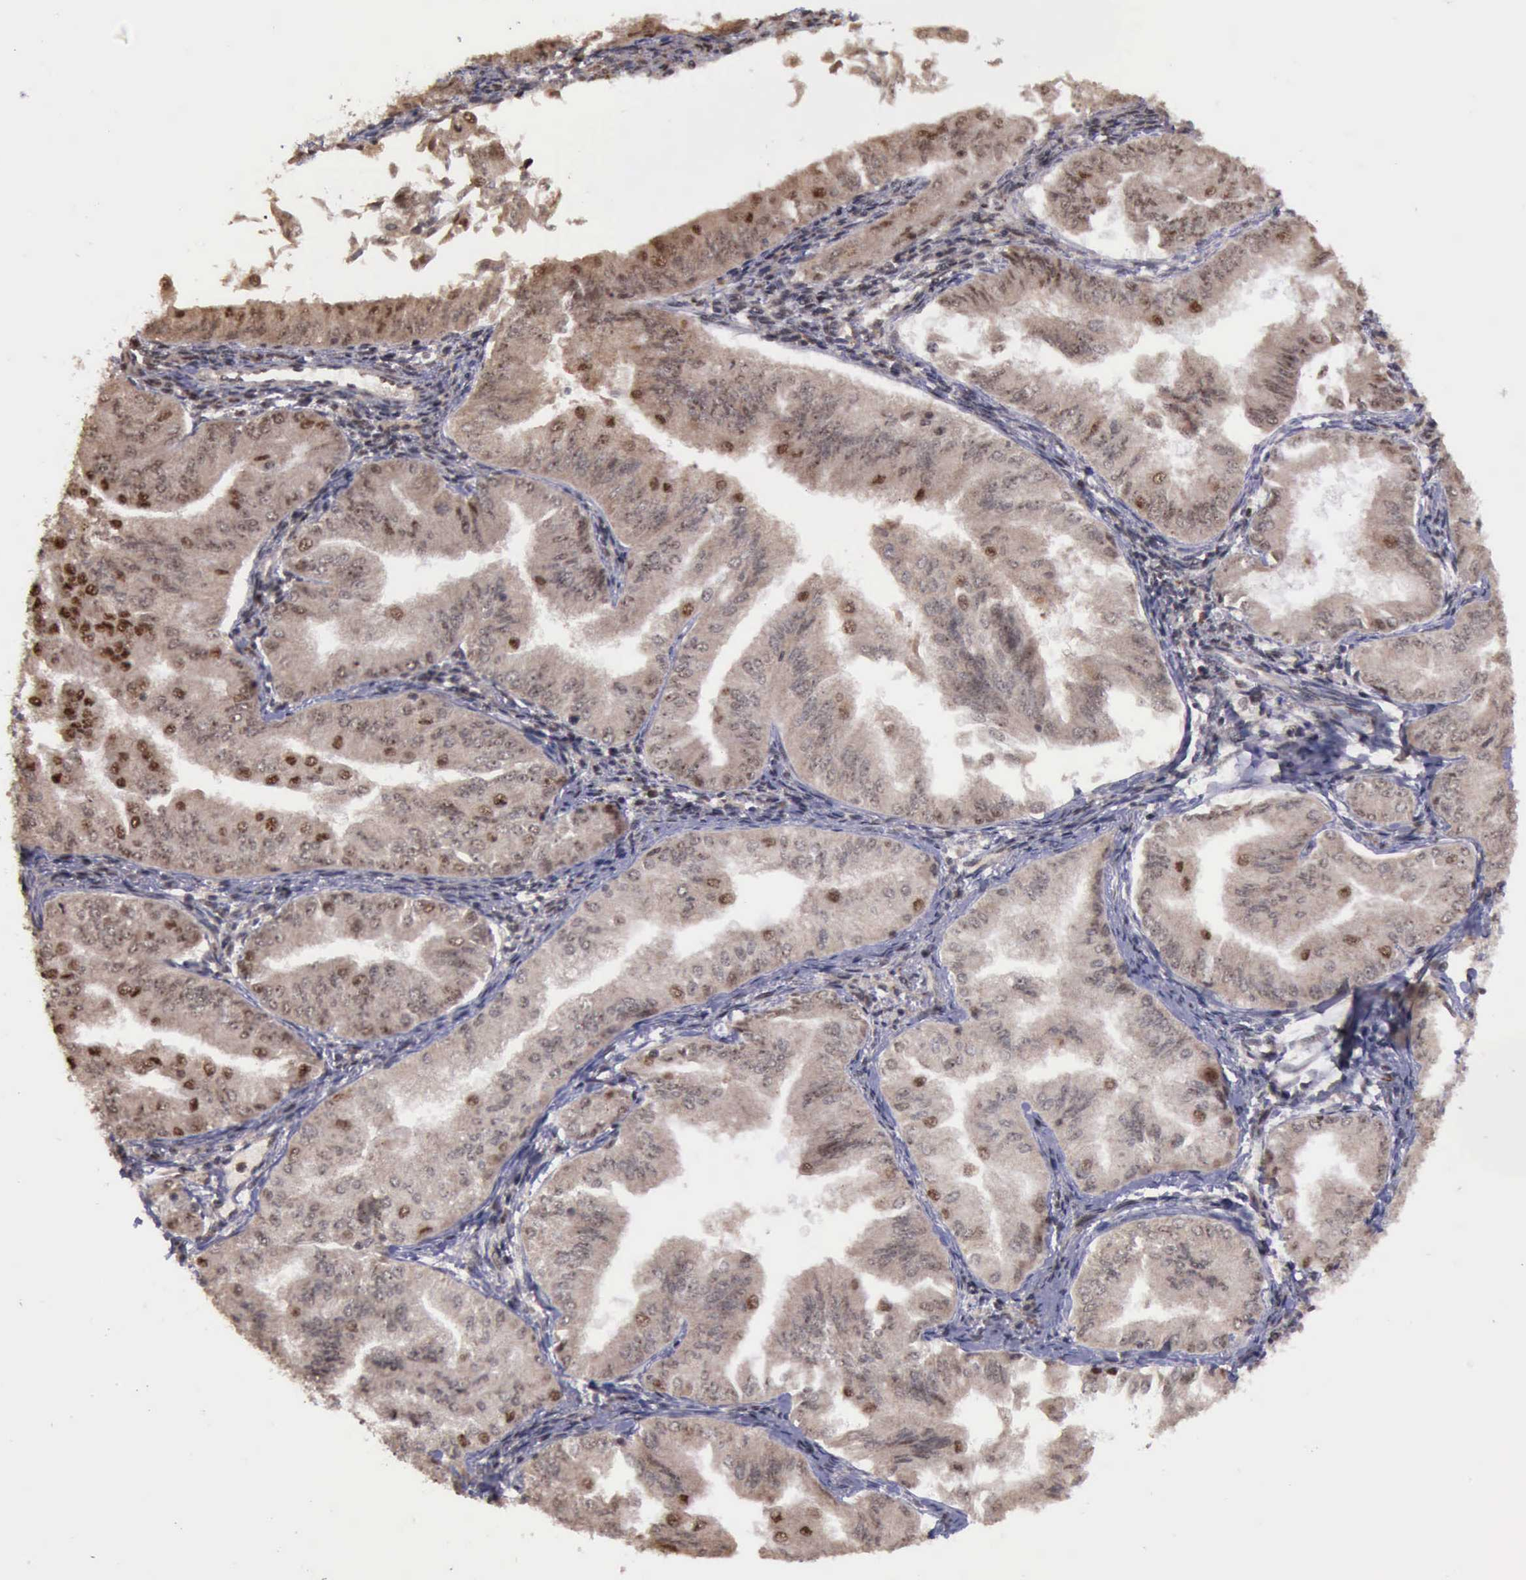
{"staining": {"intensity": "moderate", "quantity": ">75%", "location": "cytoplasmic/membranous,nuclear"}, "tissue": "endometrial cancer", "cell_type": "Tumor cells", "image_type": "cancer", "snomed": [{"axis": "morphology", "description": "Adenocarcinoma, NOS"}, {"axis": "topography", "description": "Endometrium"}], "caption": "Immunohistochemistry (IHC) (DAB) staining of endometrial adenocarcinoma exhibits moderate cytoplasmic/membranous and nuclear protein expression in approximately >75% of tumor cells.", "gene": "TRMT2A", "patient": {"sex": "female", "age": 53}}